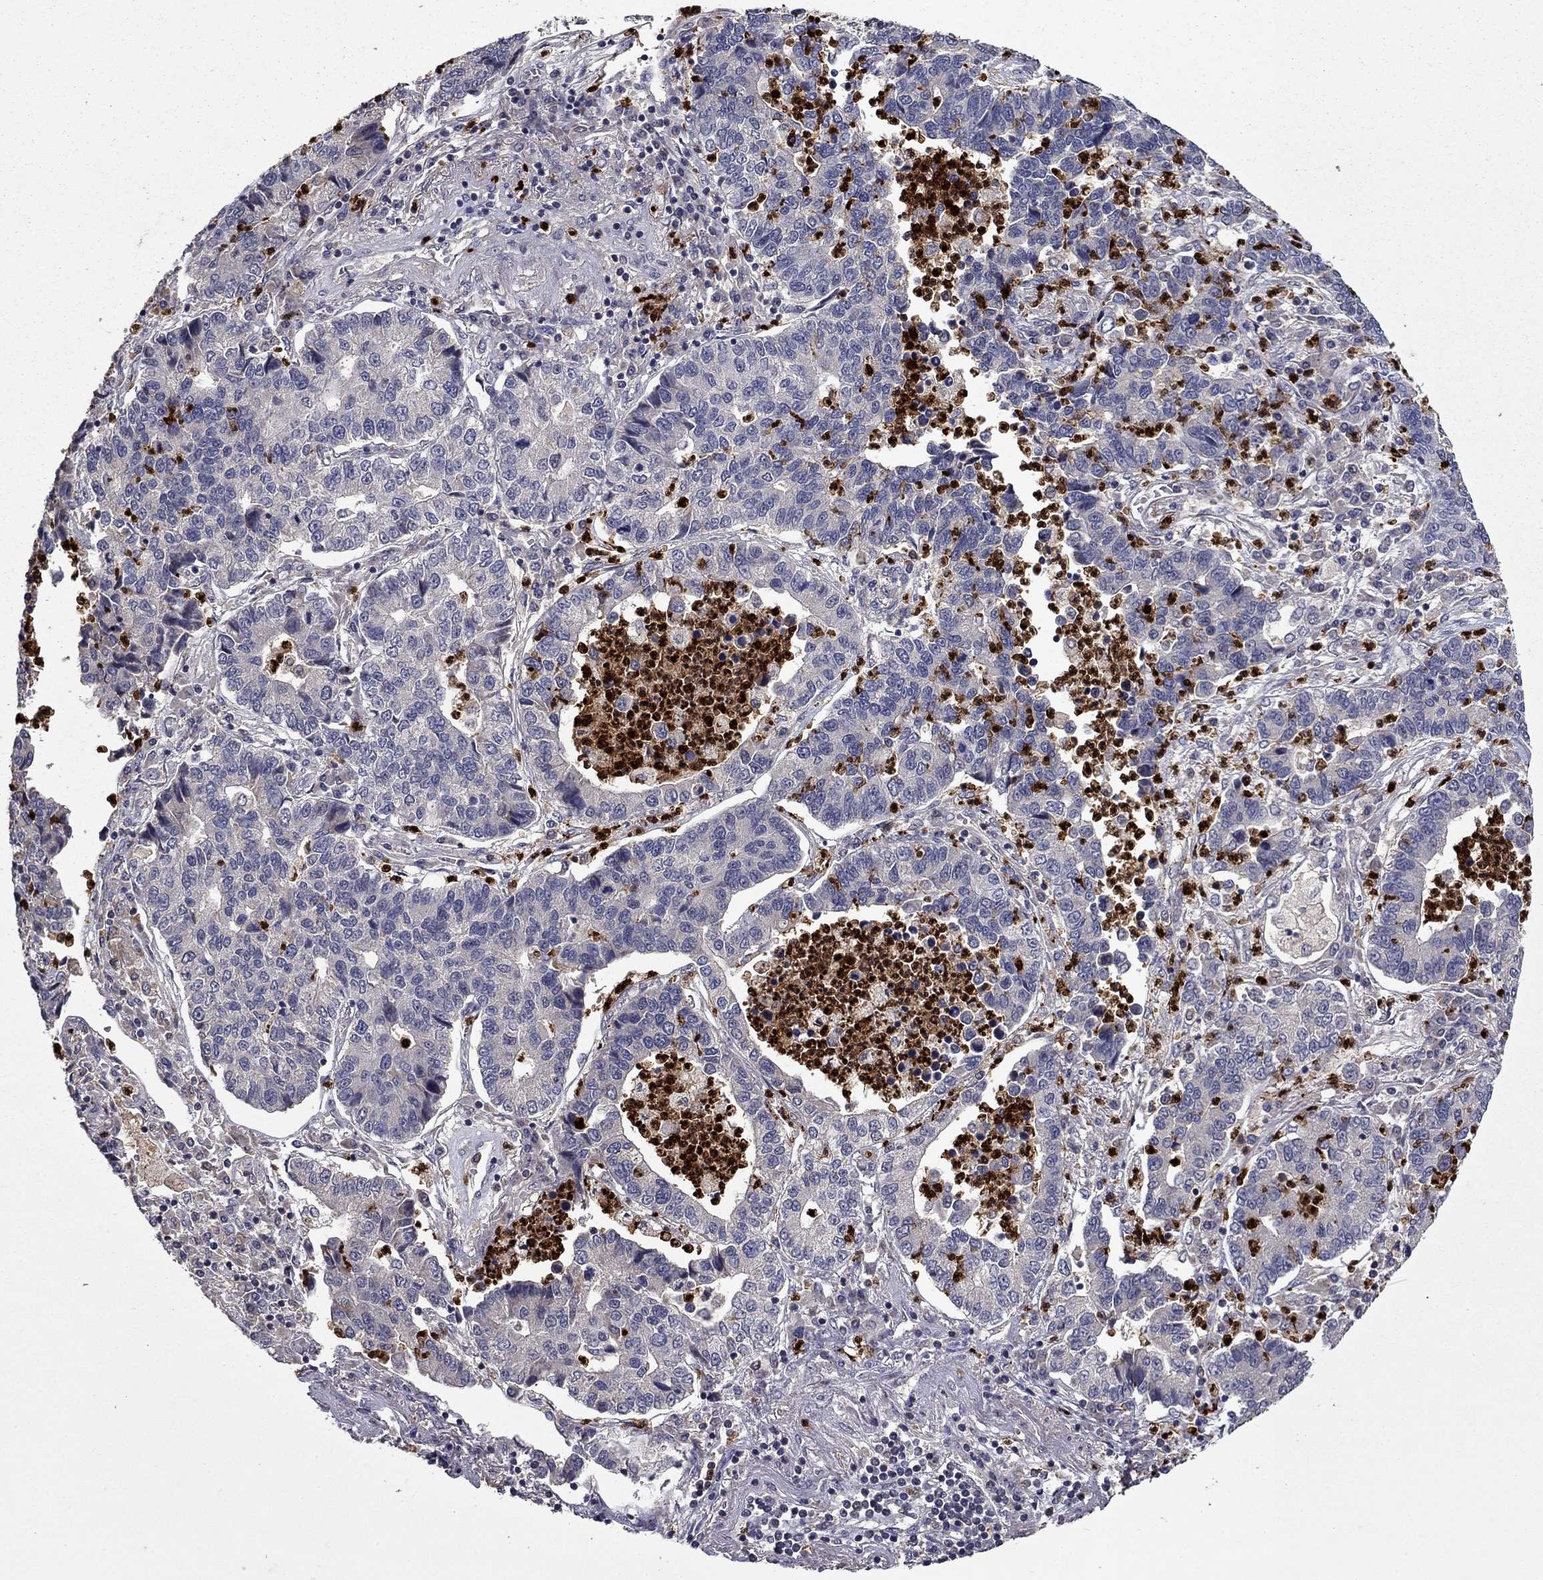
{"staining": {"intensity": "negative", "quantity": "none", "location": "none"}, "tissue": "lung cancer", "cell_type": "Tumor cells", "image_type": "cancer", "snomed": [{"axis": "morphology", "description": "Adenocarcinoma, NOS"}, {"axis": "topography", "description": "Lung"}], "caption": "Human lung adenocarcinoma stained for a protein using immunohistochemistry (IHC) exhibits no staining in tumor cells.", "gene": "SATB1", "patient": {"sex": "female", "age": 57}}